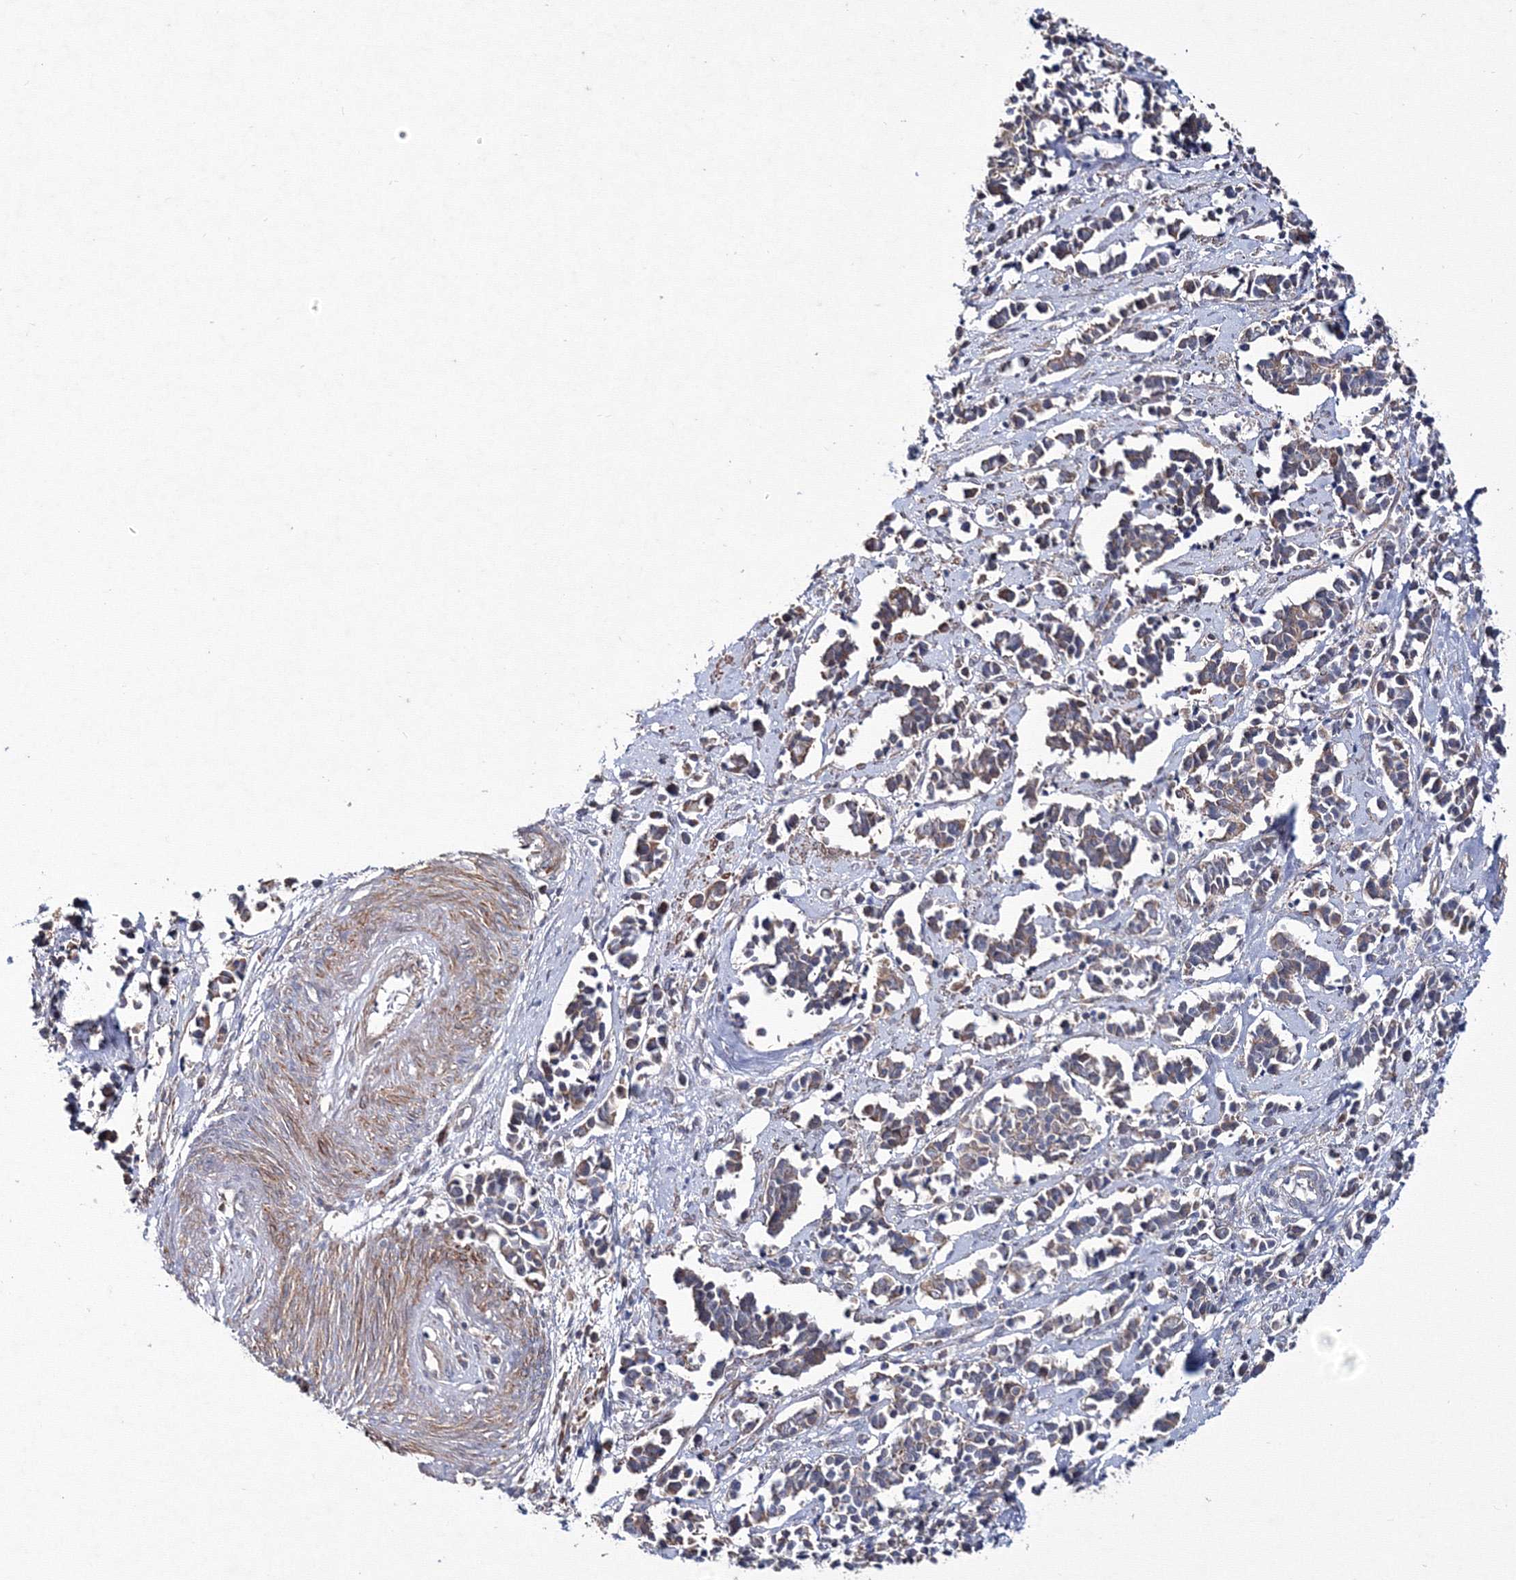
{"staining": {"intensity": "weak", "quantity": "<25%", "location": "cytoplasmic/membranous"}, "tissue": "cervical cancer", "cell_type": "Tumor cells", "image_type": "cancer", "snomed": [{"axis": "morphology", "description": "Normal tissue, NOS"}, {"axis": "morphology", "description": "Squamous cell carcinoma, NOS"}, {"axis": "topography", "description": "Cervix"}], "caption": "An immunohistochemistry micrograph of cervical cancer is shown. There is no staining in tumor cells of cervical cancer.", "gene": "PPP2R2B", "patient": {"sex": "female", "age": 35}}